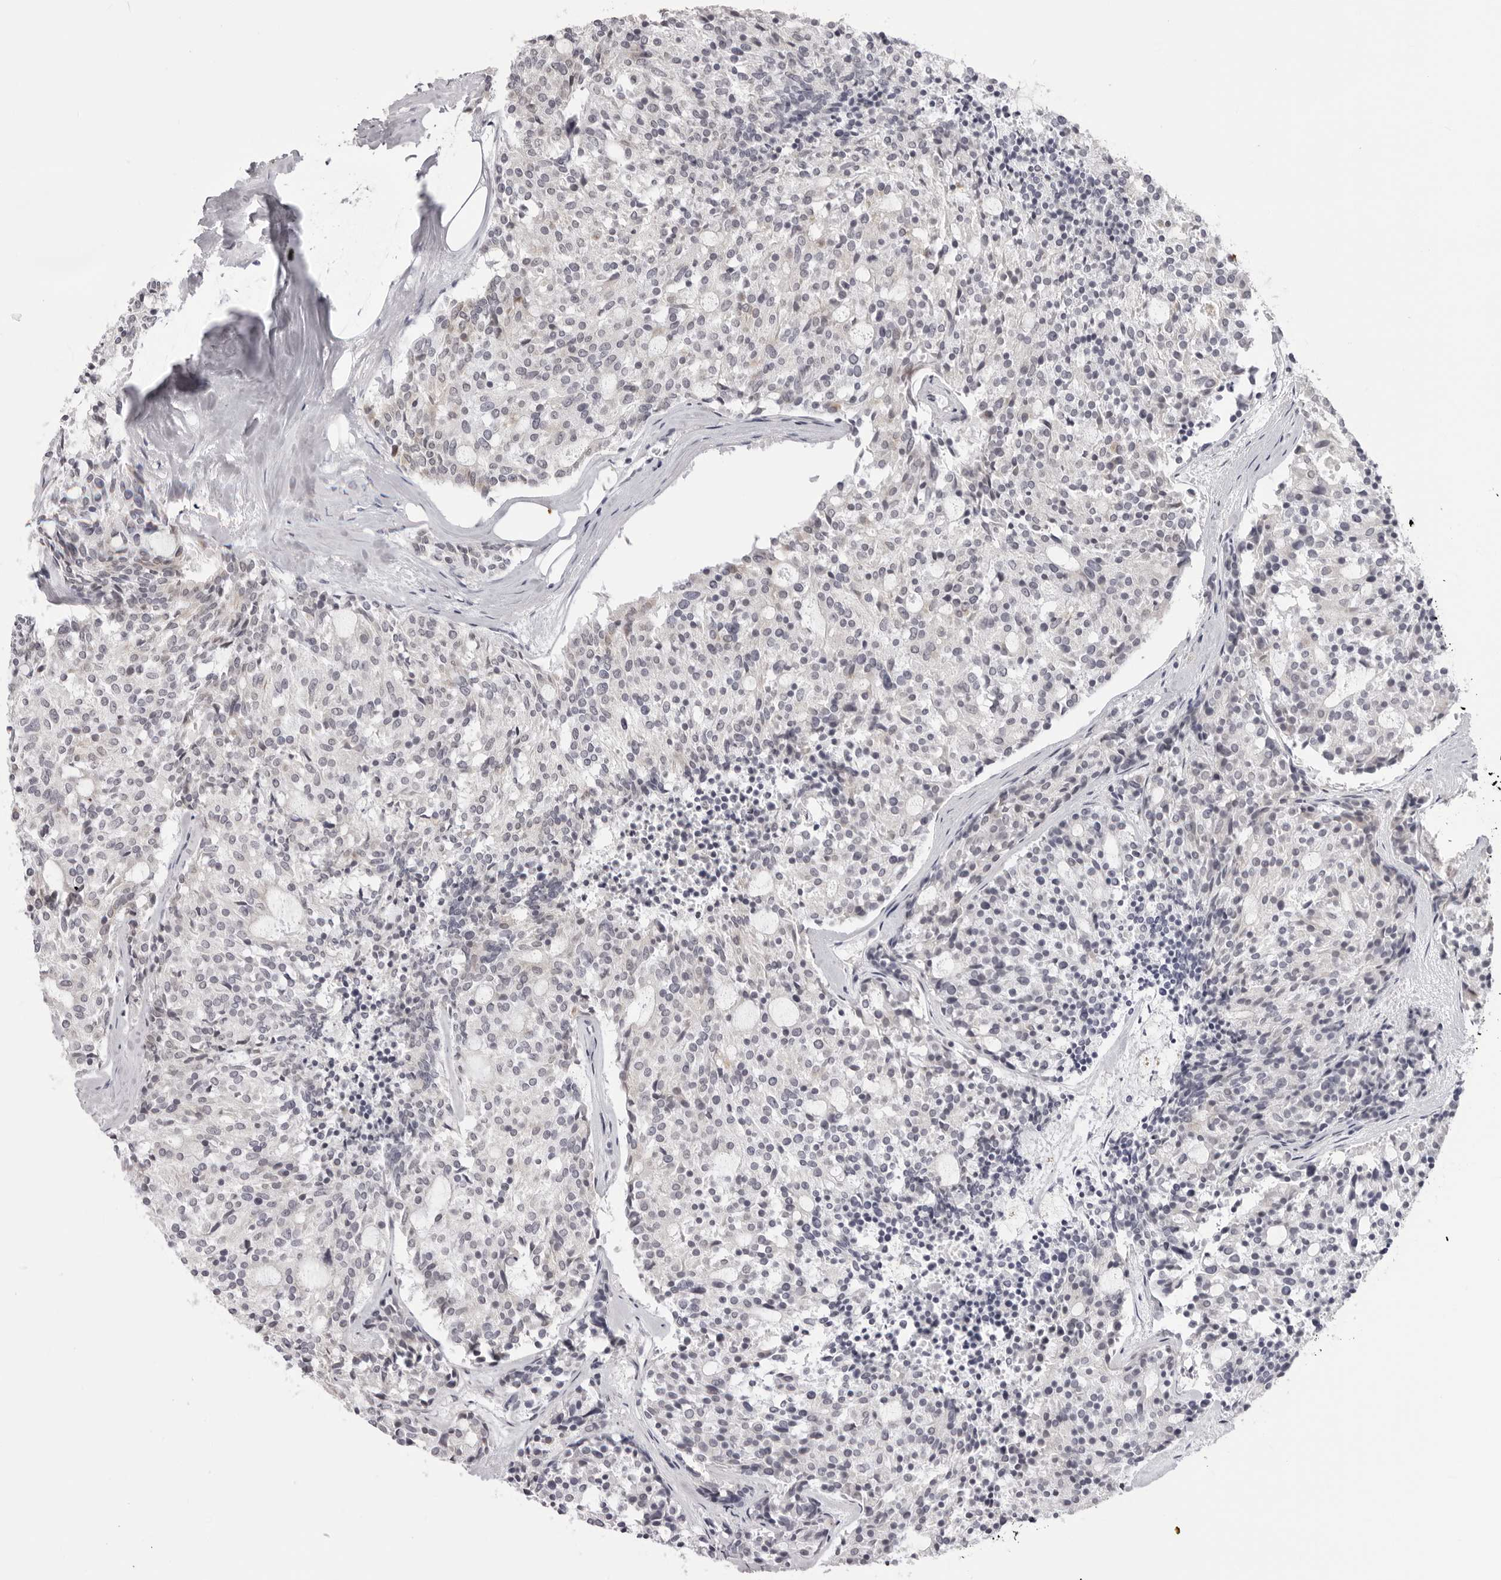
{"staining": {"intensity": "negative", "quantity": "none", "location": "none"}, "tissue": "carcinoid", "cell_type": "Tumor cells", "image_type": "cancer", "snomed": [{"axis": "morphology", "description": "Carcinoid, malignant, NOS"}, {"axis": "topography", "description": "Pancreas"}], "caption": "This photomicrograph is of carcinoid (malignant) stained with immunohistochemistry (IHC) to label a protein in brown with the nuclei are counter-stained blue. There is no expression in tumor cells.", "gene": "SUGCT", "patient": {"sex": "female", "age": 54}}